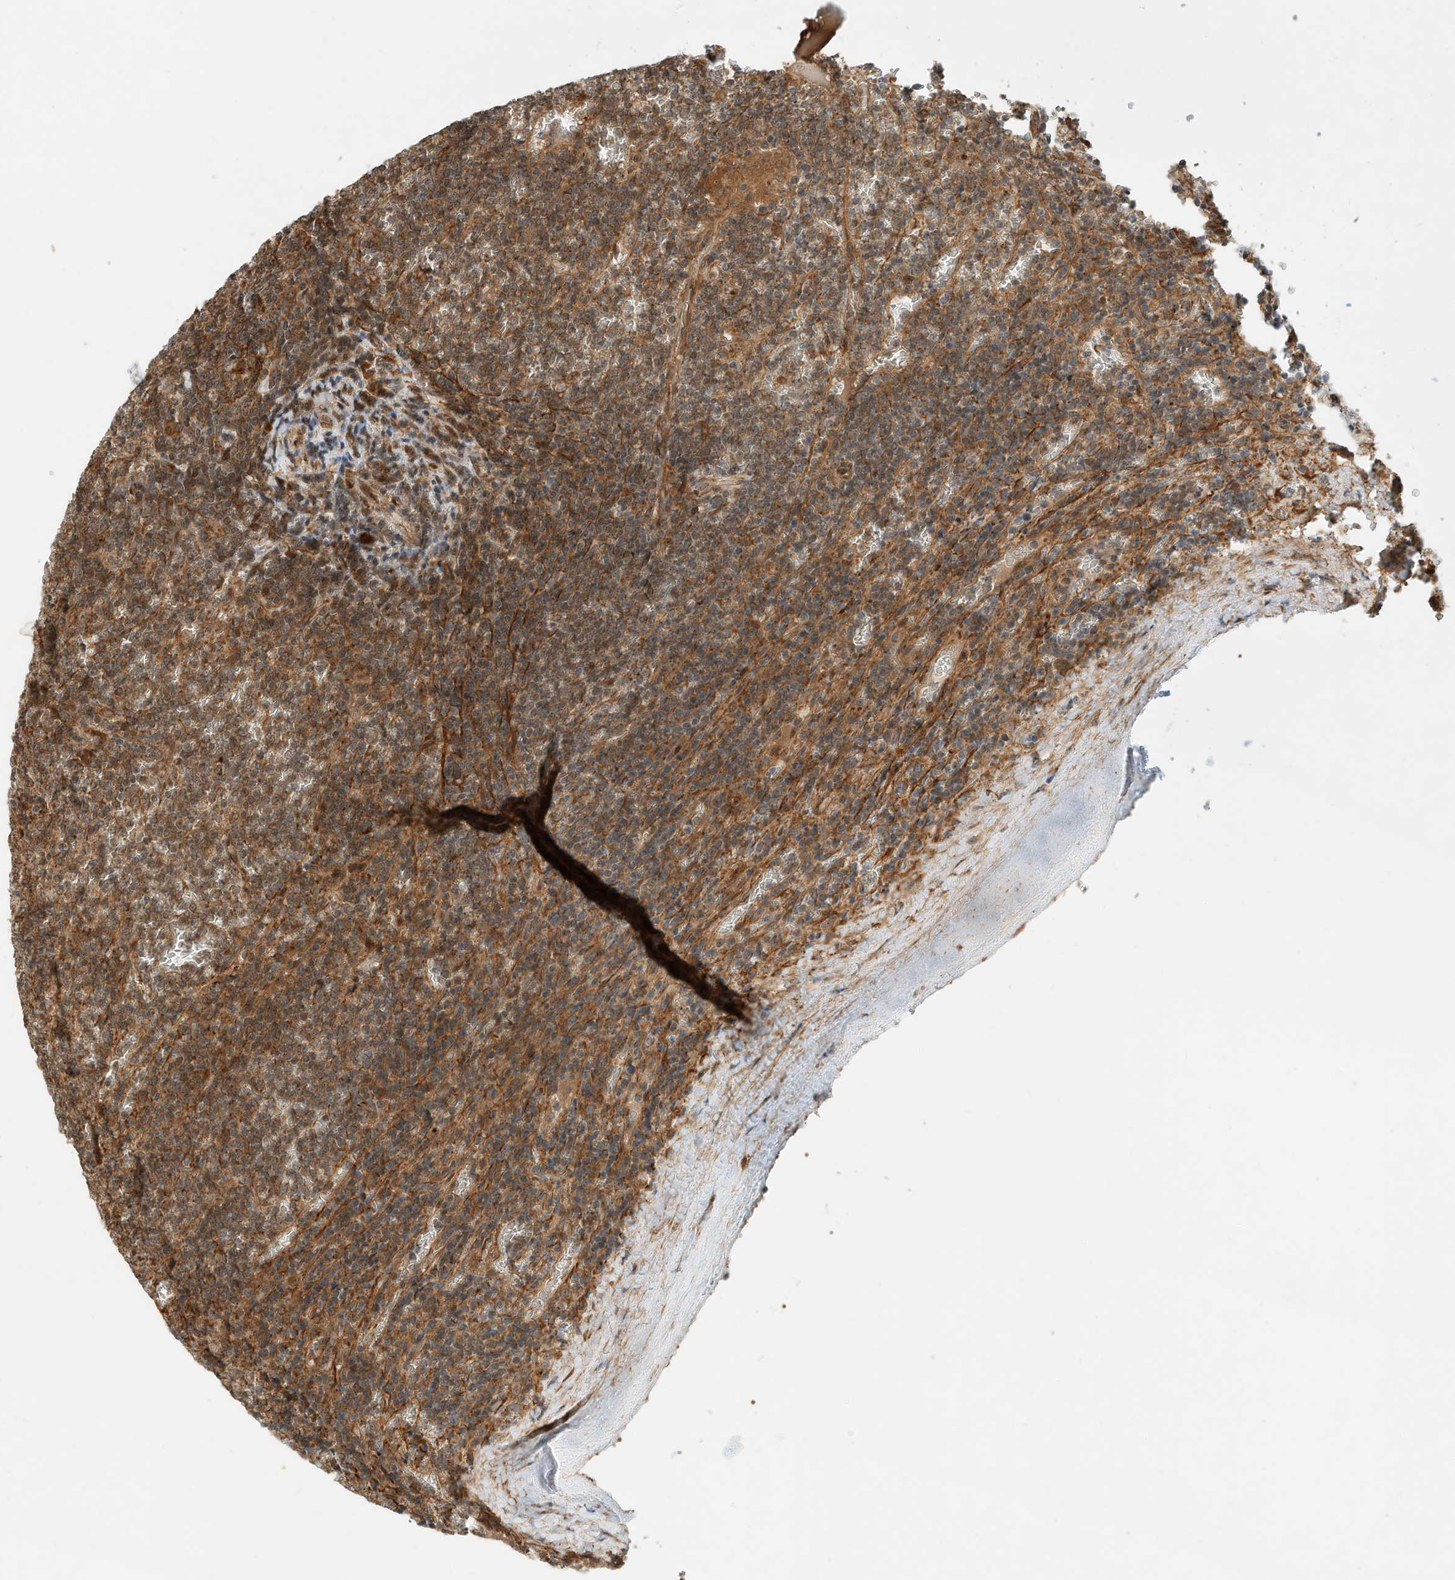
{"staining": {"intensity": "moderate", "quantity": ">75%", "location": "cytoplasmic/membranous"}, "tissue": "lymphoma", "cell_type": "Tumor cells", "image_type": "cancer", "snomed": [{"axis": "morphology", "description": "Malignant lymphoma, non-Hodgkin's type, Low grade"}, {"axis": "topography", "description": "Spleen"}], "caption": "A brown stain labels moderate cytoplasmic/membranous staining of a protein in human malignant lymphoma, non-Hodgkin's type (low-grade) tumor cells.", "gene": "CPAMD8", "patient": {"sex": "female", "age": 19}}